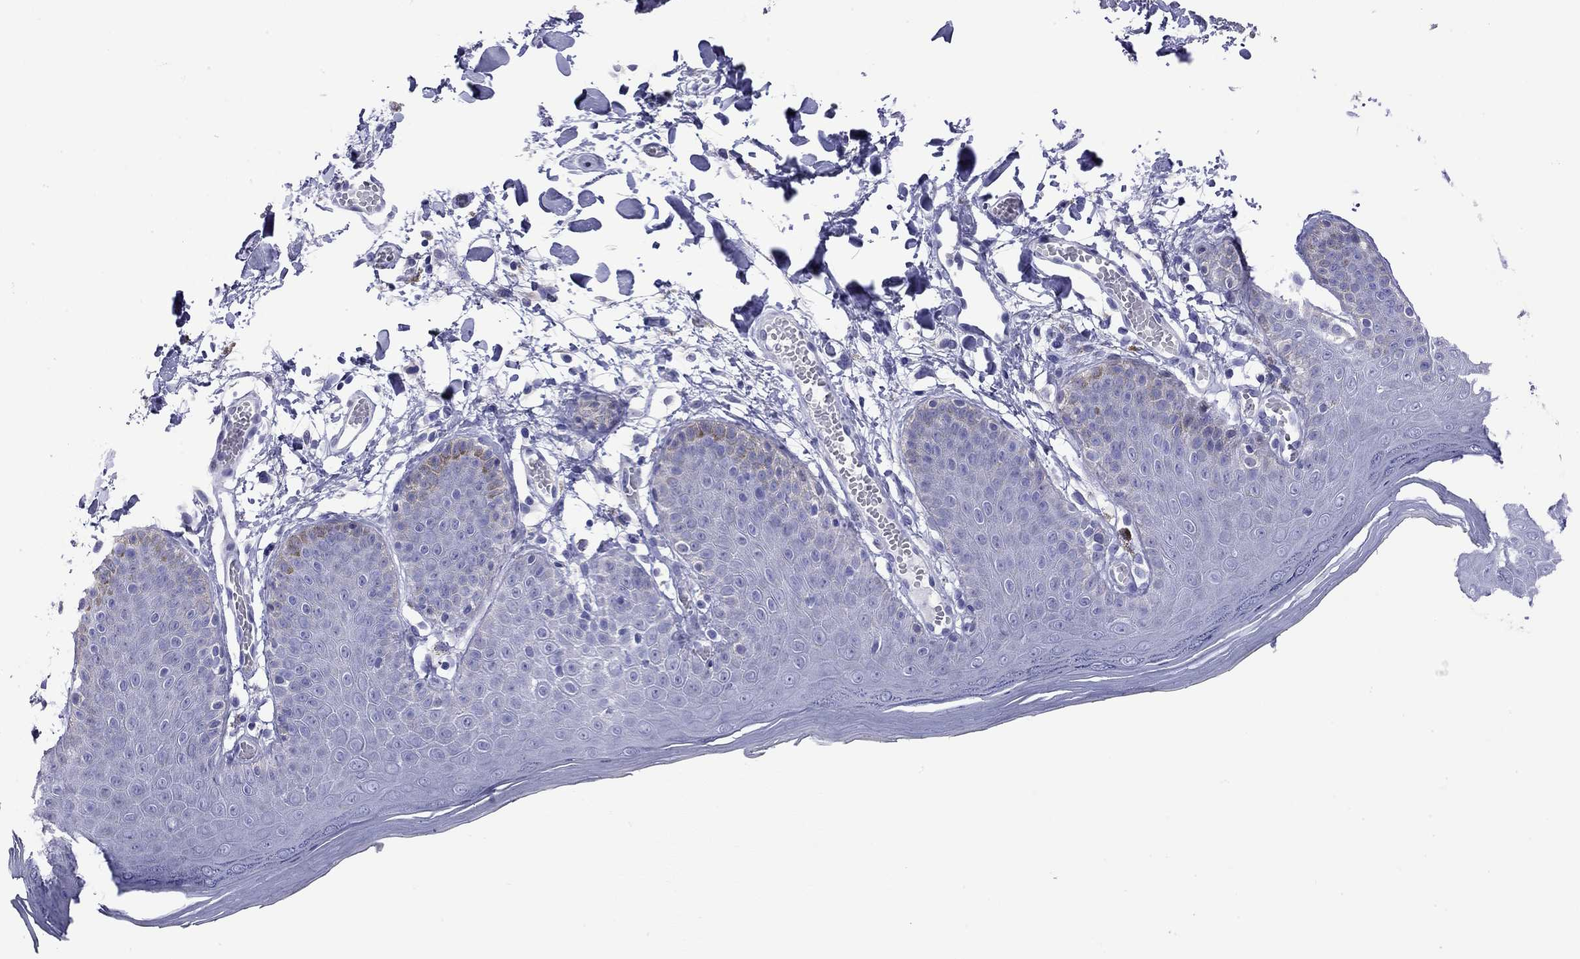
{"staining": {"intensity": "negative", "quantity": "none", "location": "none"}, "tissue": "skin", "cell_type": "Epidermal cells", "image_type": "normal", "snomed": [{"axis": "morphology", "description": "Normal tissue, NOS"}, {"axis": "topography", "description": "Anal"}], "caption": "IHC of benign human skin exhibits no positivity in epidermal cells. (DAB (3,3'-diaminobenzidine) immunohistochemistry (IHC), high magnification).", "gene": "KIAA2012", "patient": {"sex": "male", "age": 53}}